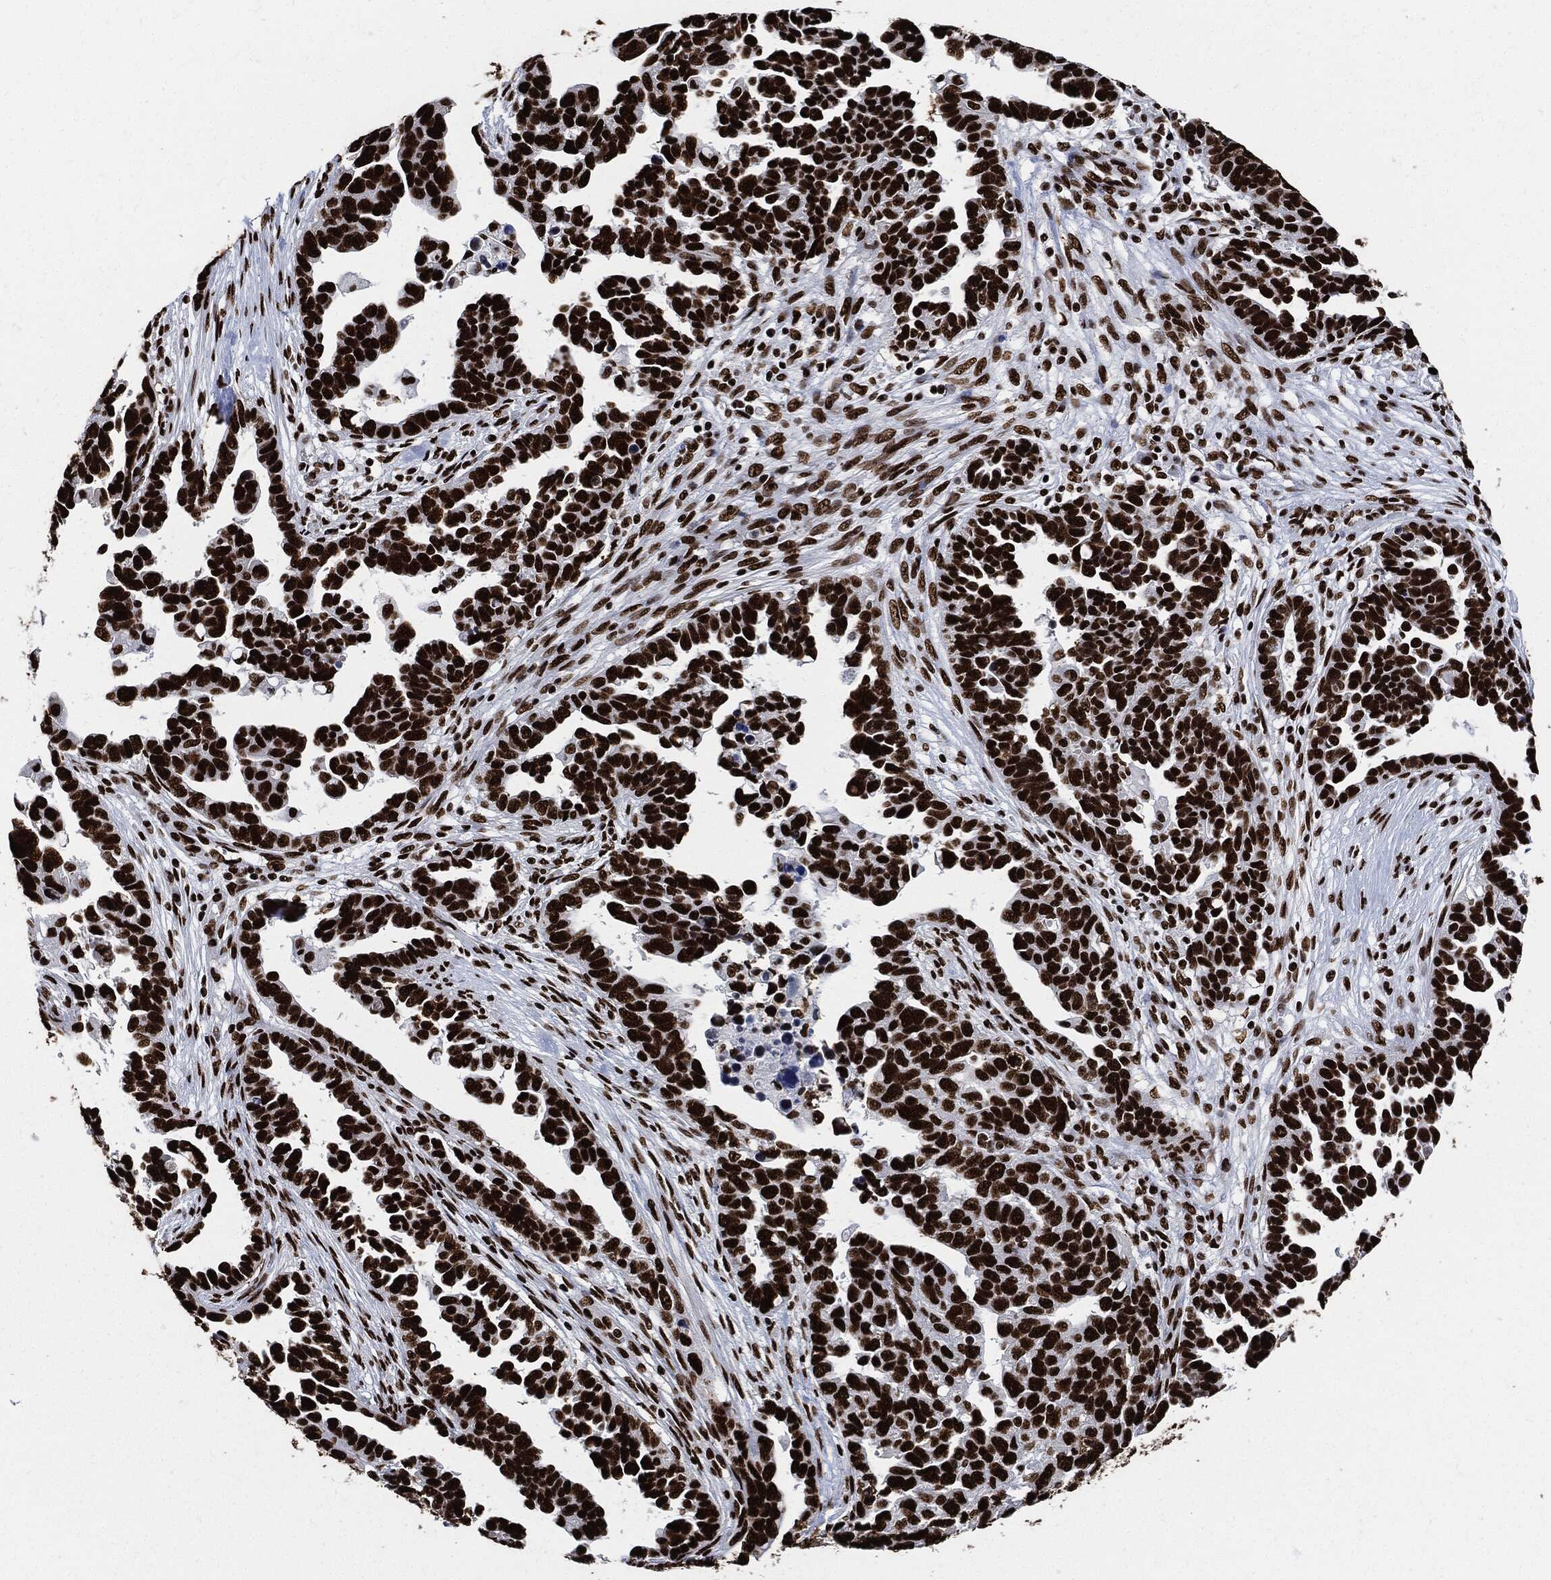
{"staining": {"intensity": "strong", "quantity": ">75%", "location": "nuclear"}, "tissue": "ovarian cancer", "cell_type": "Tumor cells", "image_type": "cancer", "snomed": [{"axis": "morphology", "description": "Cystadenocarcinoma, serous, NOS"}, {"axis": "topography", "description": "Ovary"}], "caption": "Ovarian cancer stained with a brown dye displays strong nuclear positive staining in approximately >75% of tumor cells.", "gene": "RECQL", "patient": {"sex": "female", "age": 54}}